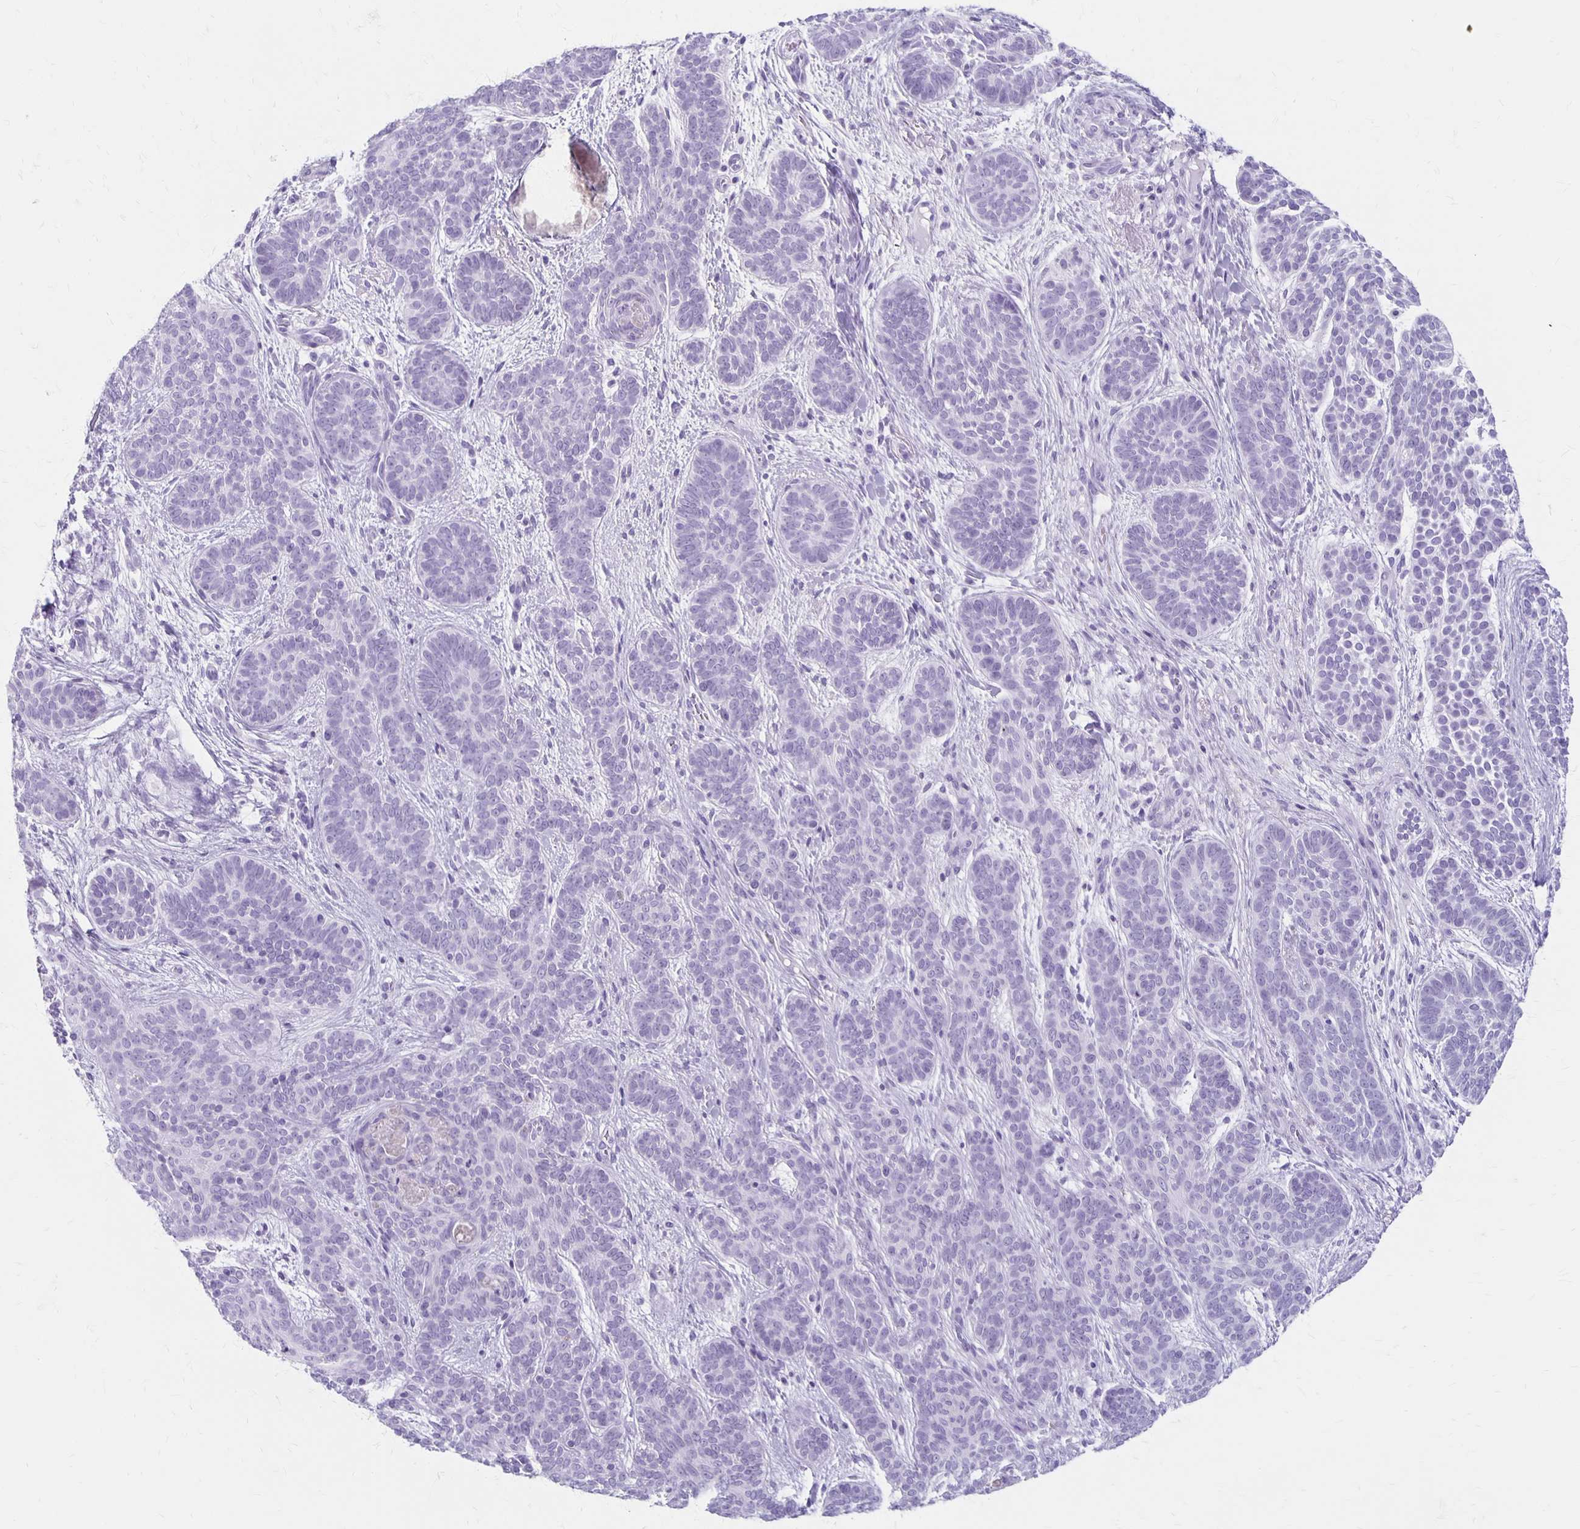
{"staining": {"intensity": "negative", "quantity": "none", "location": "none"}, "tissue": "skin cancer", "cell_type": "Tumor cells", "image_type": "cancer", "snomed": [{"axis": "morphology", "description": "Basal cell carcinoma"}, {"axis": "topography", "description": "Skin"}], "caption": "DAB immunohistochemical staining of human skin cancer demonstrates no significant staining in tumor cells.", "gene": "MAGEC2", "patient": {"sex": "female", "age": 82}}